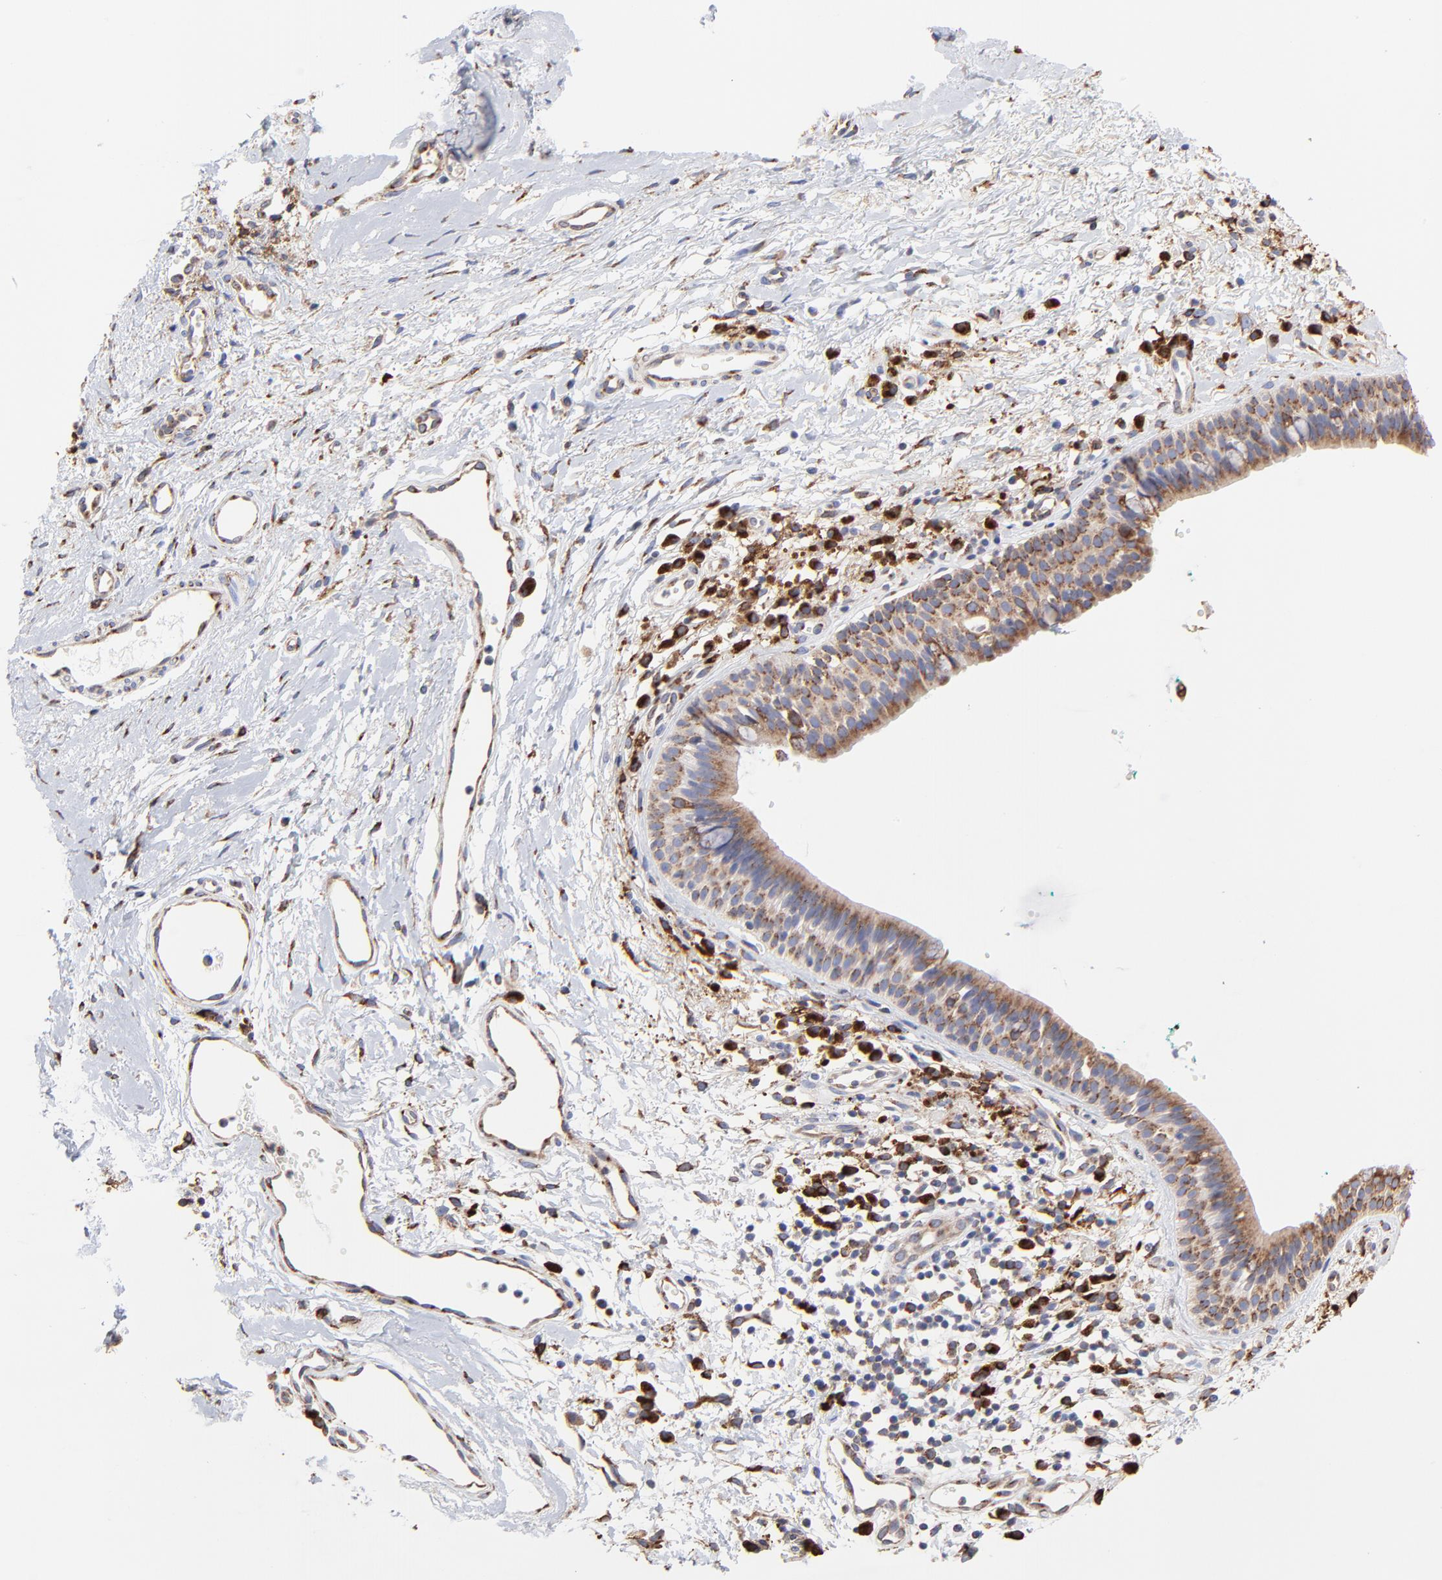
{"staining": {"intensity": "weak", "quantity": ">75%", "location": "cytoplasmic/membranous"}, "tissue": "nasopharynx", "cell_type": "Respiratory epithelial cells", "image_type": "normal", "snomed": [{"axis": "morphology", "description": "Normal tissue, NOS"}, {"axis": "morphology", "description": "Basal cell carcinoma"}, {"axis": "topography", "description": "Cartilage tissue"}, {"axis": "topography", "description": "Nasopharynx"}, {"axis": "topography", "description": "Oral tissue"}], "caption": "Nasopharynx stained for a protein reveals weak cytoplasmic/membranous positivity in respiratory epithelial cells. The protein of interest is shown in brown color, while the nuclei are stained blue.", "gene": "LMAN1", "patient": {"sex": "female", "age": 77}}